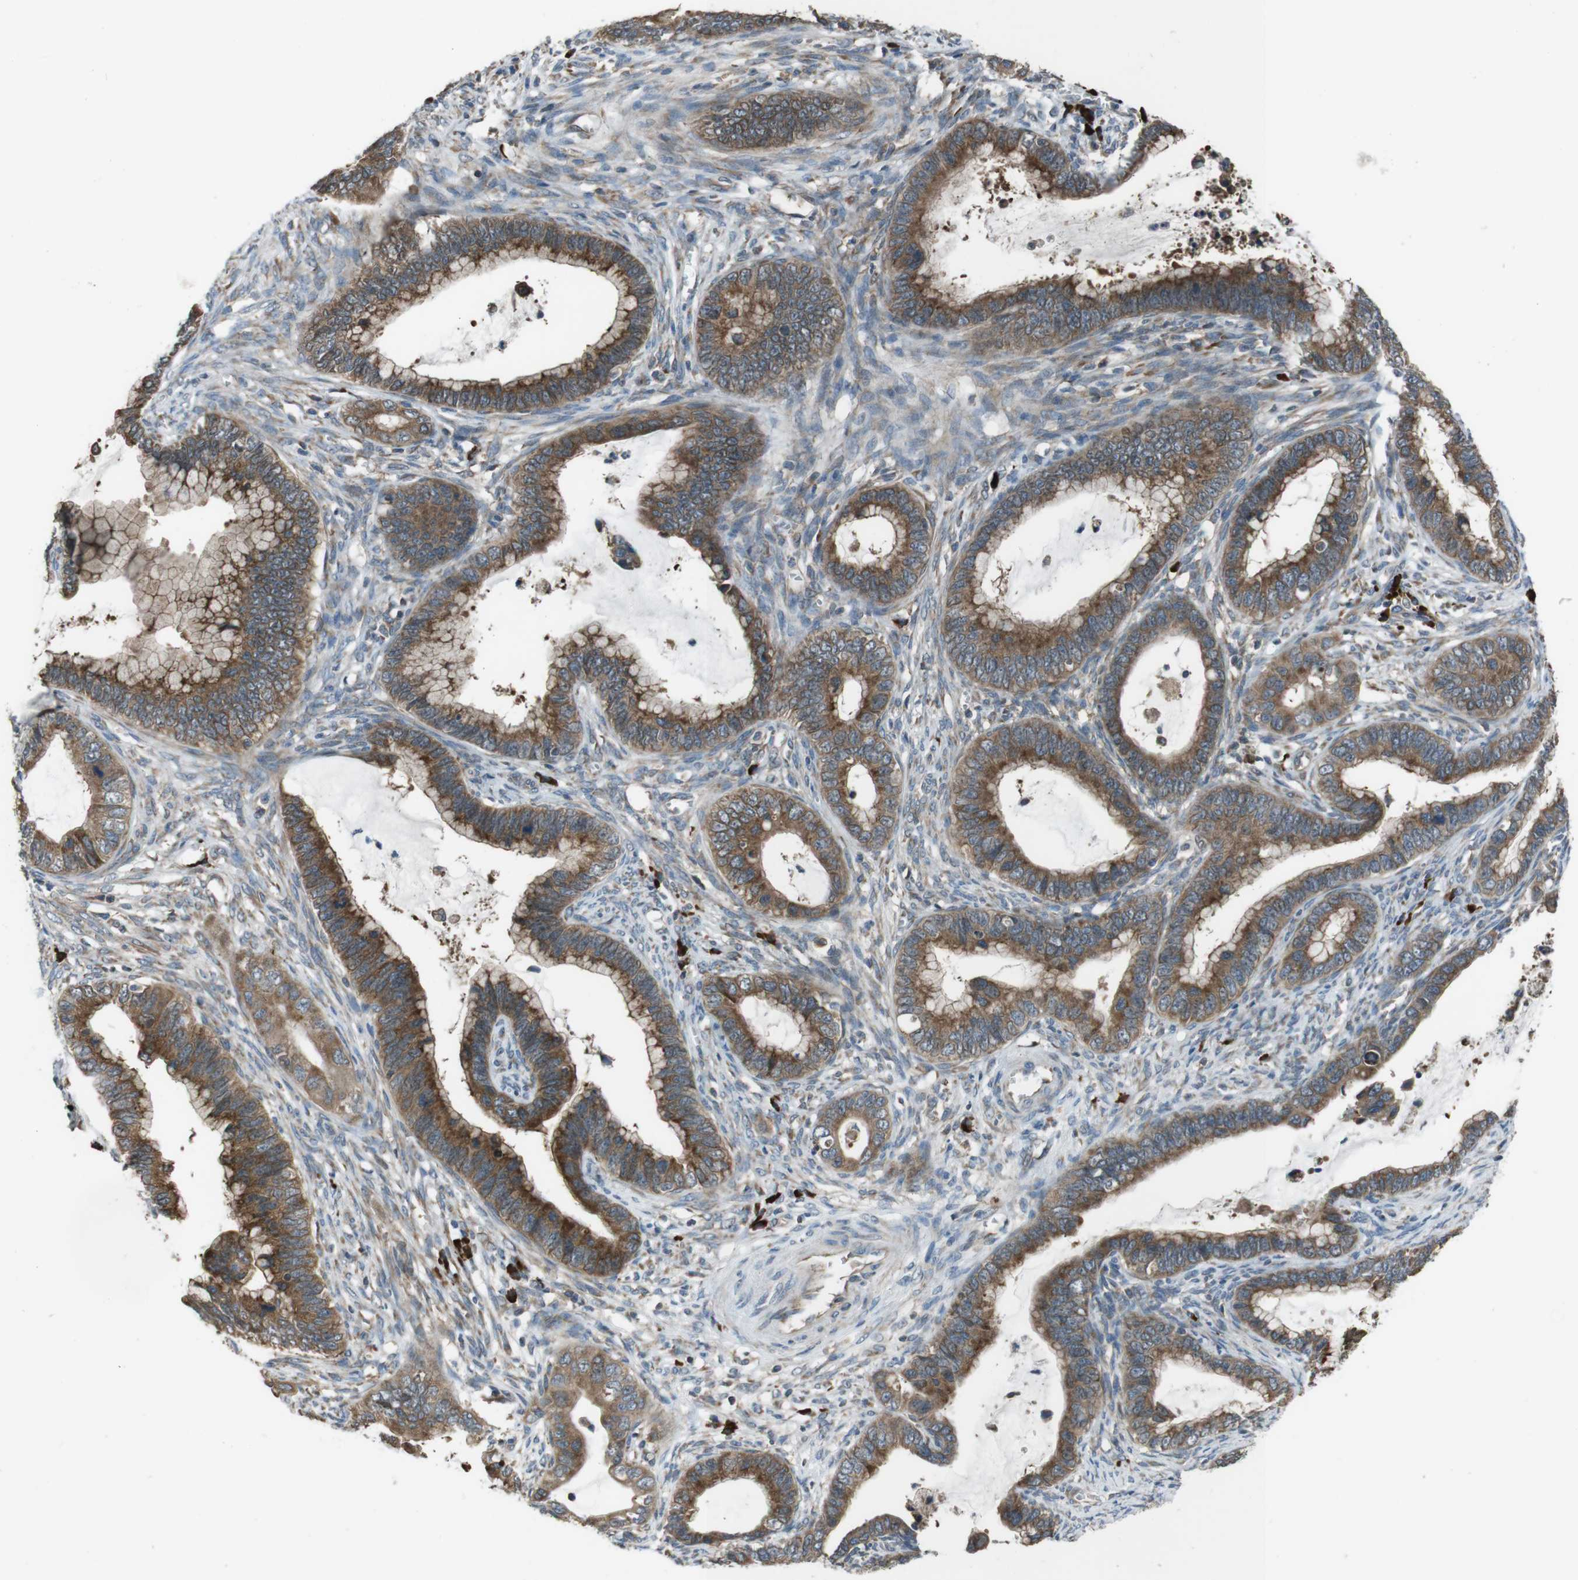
{"staining": {"intensity": "moderate", "quantity": ">75%", "location": "cytoplasmic/membranous"}, "tissue": "cervical cancer", "cell_type": "Tumor cells", "image_type": "cancer", "snomed": [{"axis": "morphology", "description": "Adenocarcinoma, NOS"}, {"axis": "topography", "description": "Cervix"}], "caption": "A brown stain shows moderate cytoplasmic/membranous expression of a protein in cervical cancer tumor cells.", "gene": "SSR3", "patient": {"sex": "female", "age": 44}}